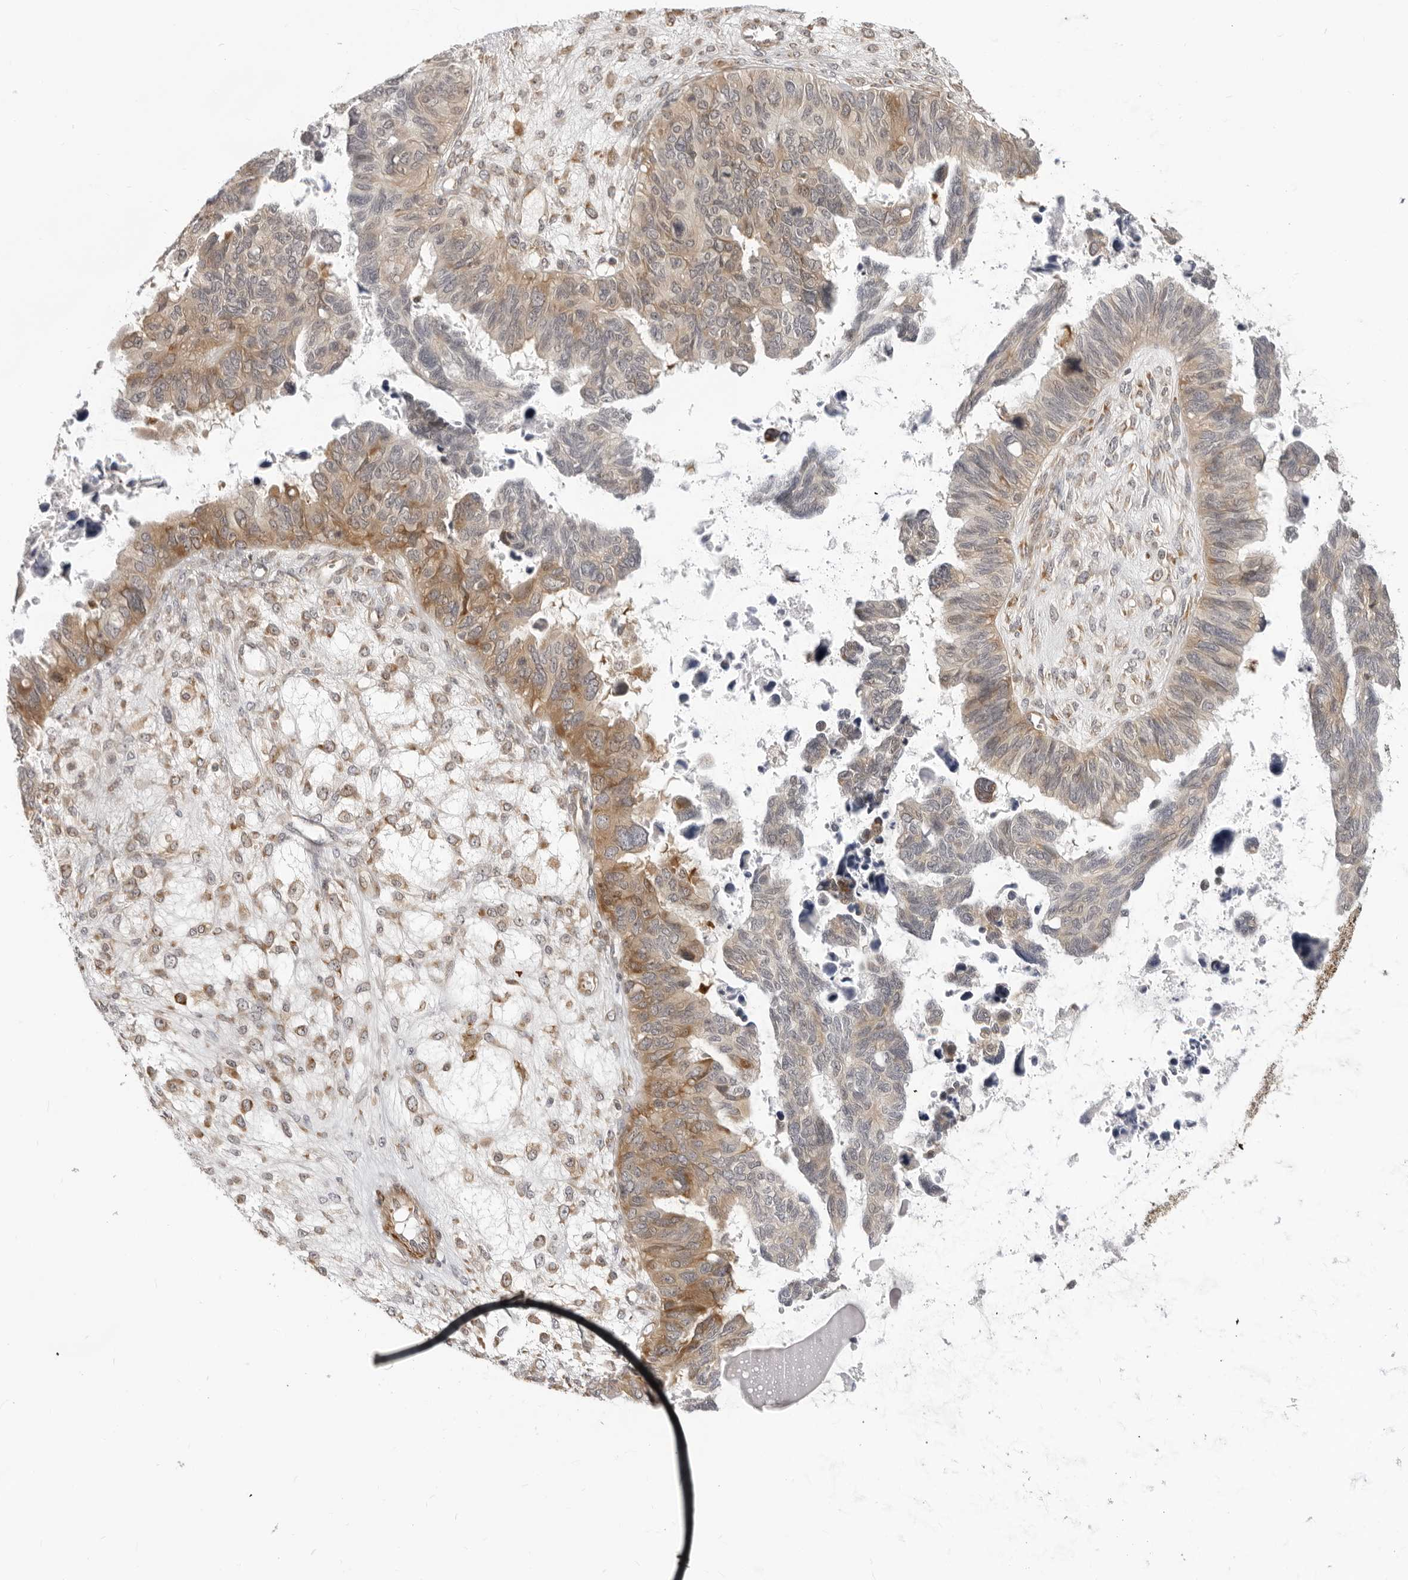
{"staining": {"intensity": "moderate", "quantity": ">75%", "location": "cytoplasmic/membranous"}, "tissue": "ovarian cancer", "cell_type": "Tumor cells", "image_type": "cancer", "snomed": [{"axis": "morphology", "description": "Cystadenocarcinoma, serous, NOS"}, {"axis": "topography", "description": "Ovary"}], "caption": "Ovarian cancer stained for a protein (brown) shows moderate cytoplasmic/membranous positive staining in approximately >75% of tumor cells.", "gene": "SRGAP2", "patient": {"sex": "female", "age": 79}}